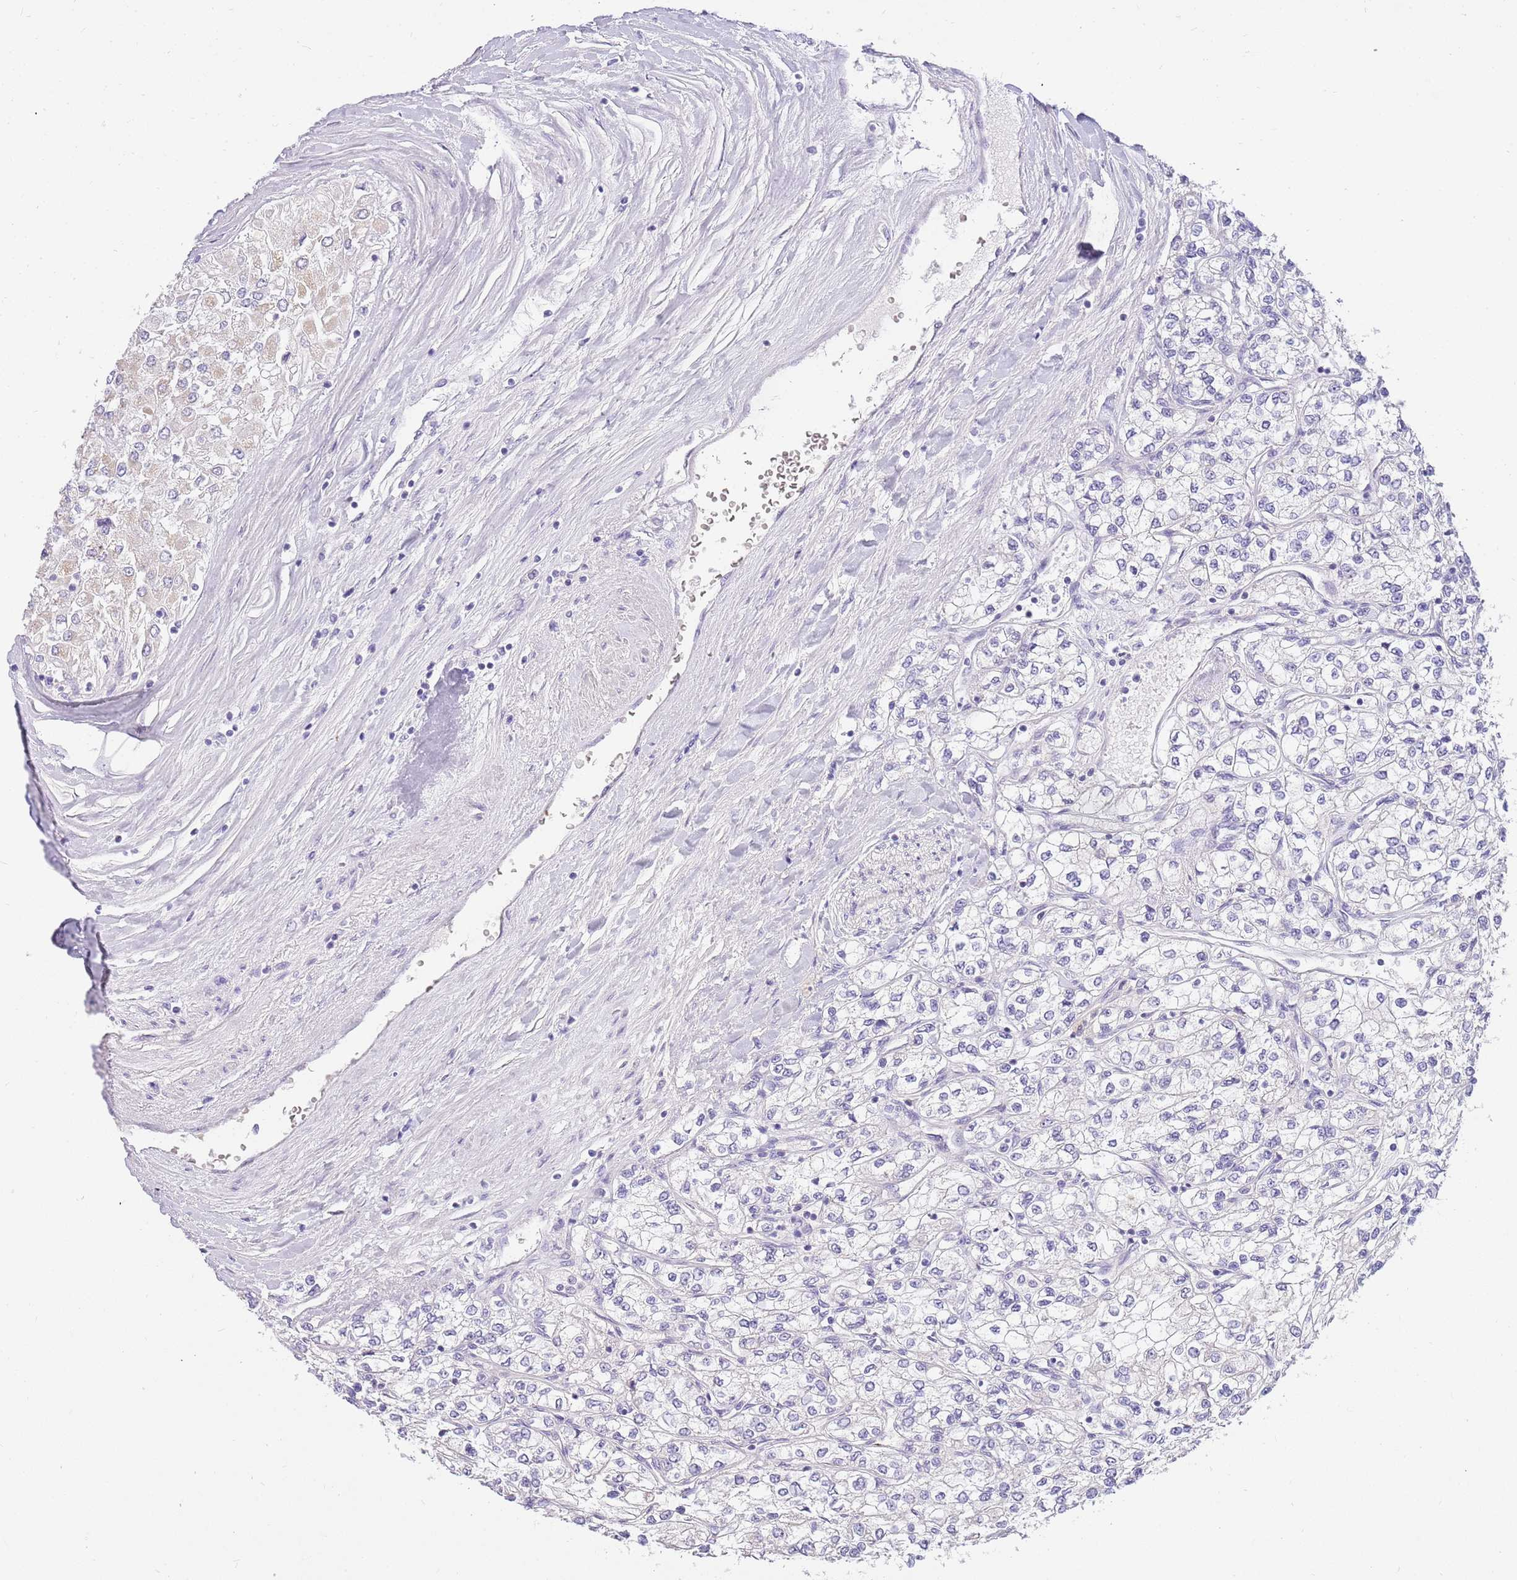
{"staining": {"intensity": "negative", "quantity": "none", "location": "none"}, "tissue": "renal cancer", "cell_type": "Tumor cells", "image_type": "cancer", "snomed": [{"axis": "morphology", "description": "Adenocarcinoma, NOS"}, {"axis": "topography", "description": "Kidney"}], "caption": "DAB immunohistochemical staining of human renal adenocarcinoma displays no significant positivity in tumor cells.", "gene": "DNAJA3", "patient": {"sex": "male", "age": 80}}